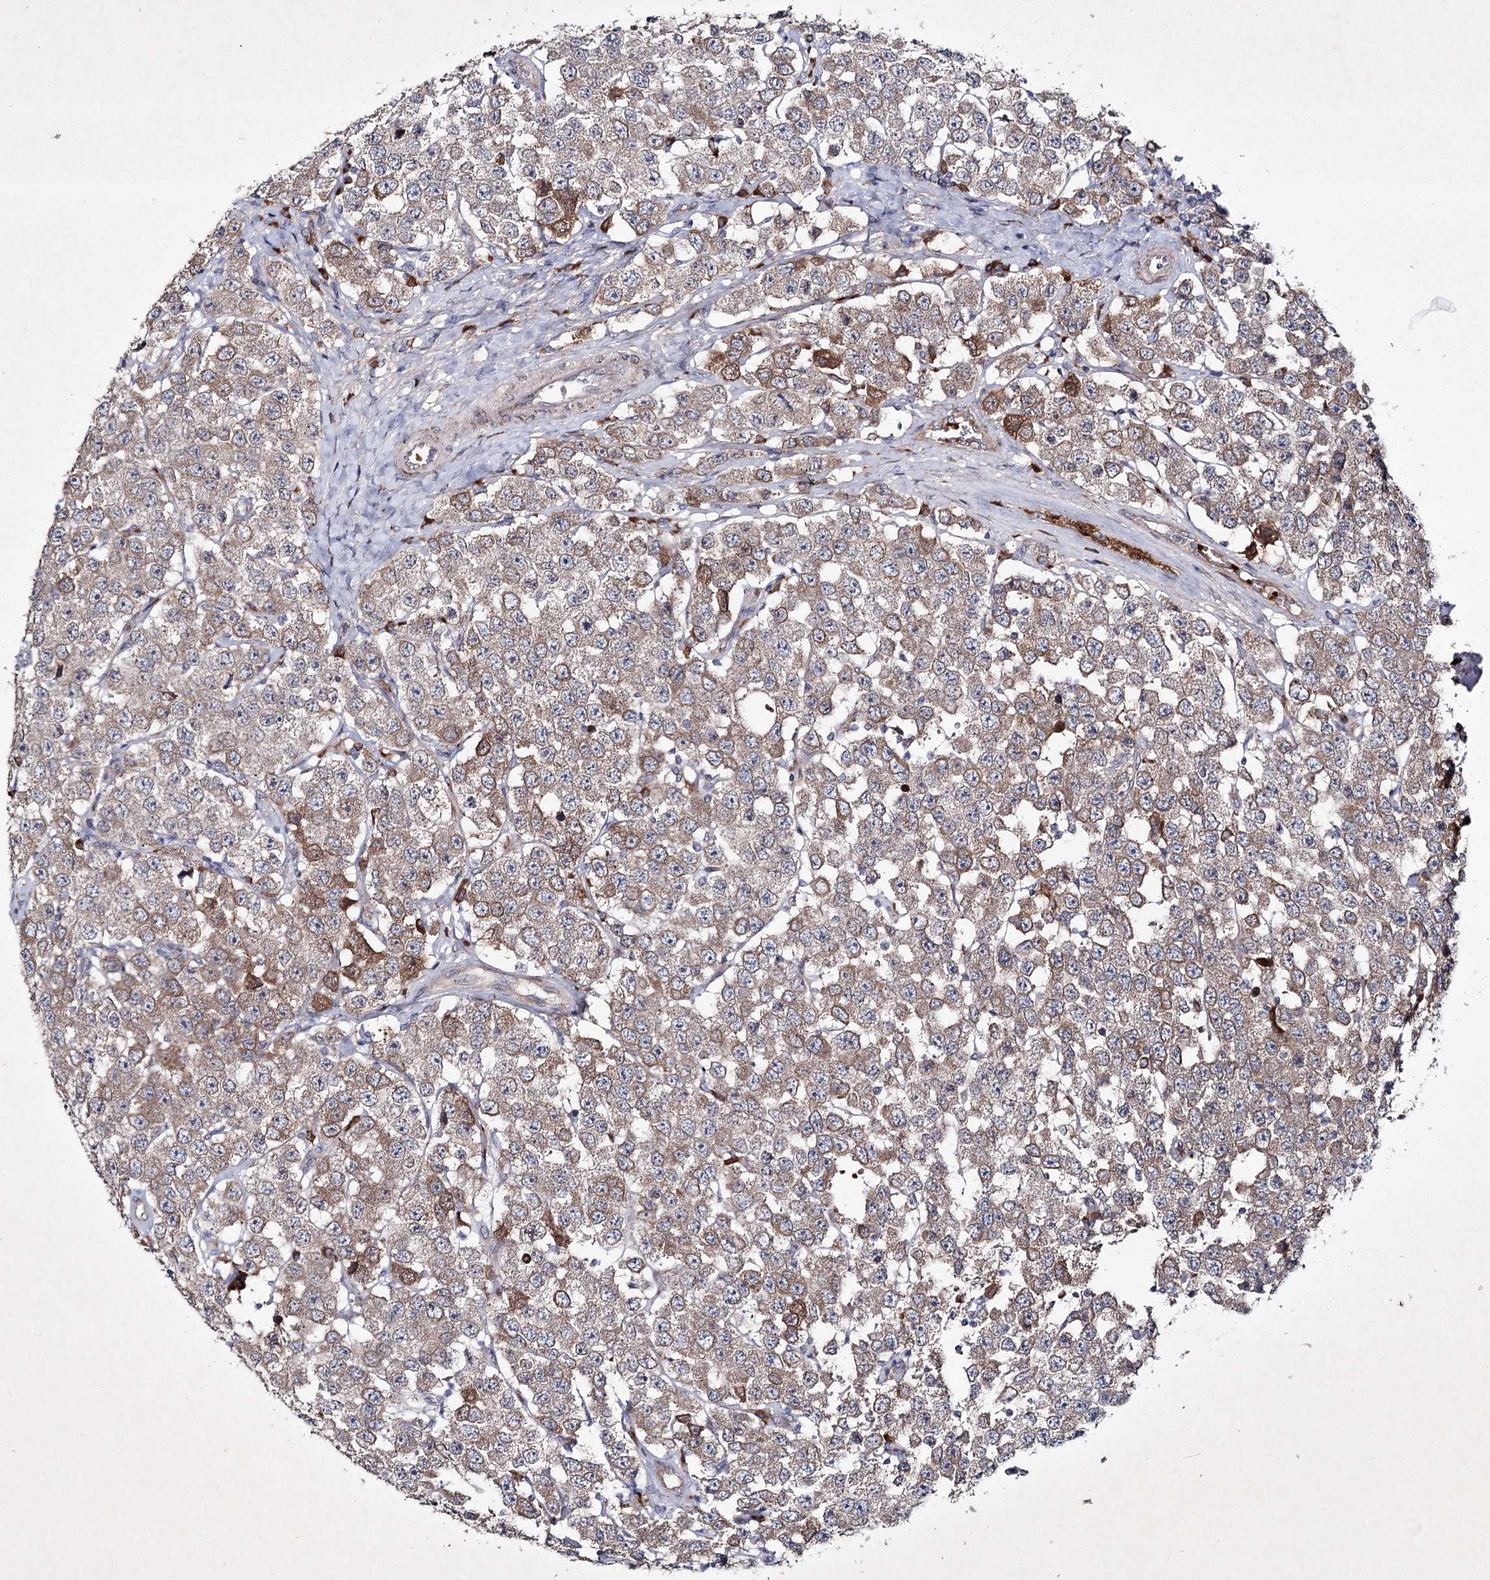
{"staining": {"intensity": "weak", "quantity": ">75%", "location": "cytoplasmic/membranous"}, "tissue": "testis cancer", "cell_type": "Tumor cells", "image_type": "cancer", "snomed": [{"axis": "morphology", "description": "Seminoma, NOS"}, {"axis": "topography", "description": "Testis"}], "caption": "Tumor cells demonstrate weak cytoplasmic/membranous positivity in approximately >75% of cells in testis cancer (seminoma). (brown staining indicates protein expression, while blue staining denotes nuclei).", "gene": "ALG9", "patient": {"sex": "male", "age": 28}}